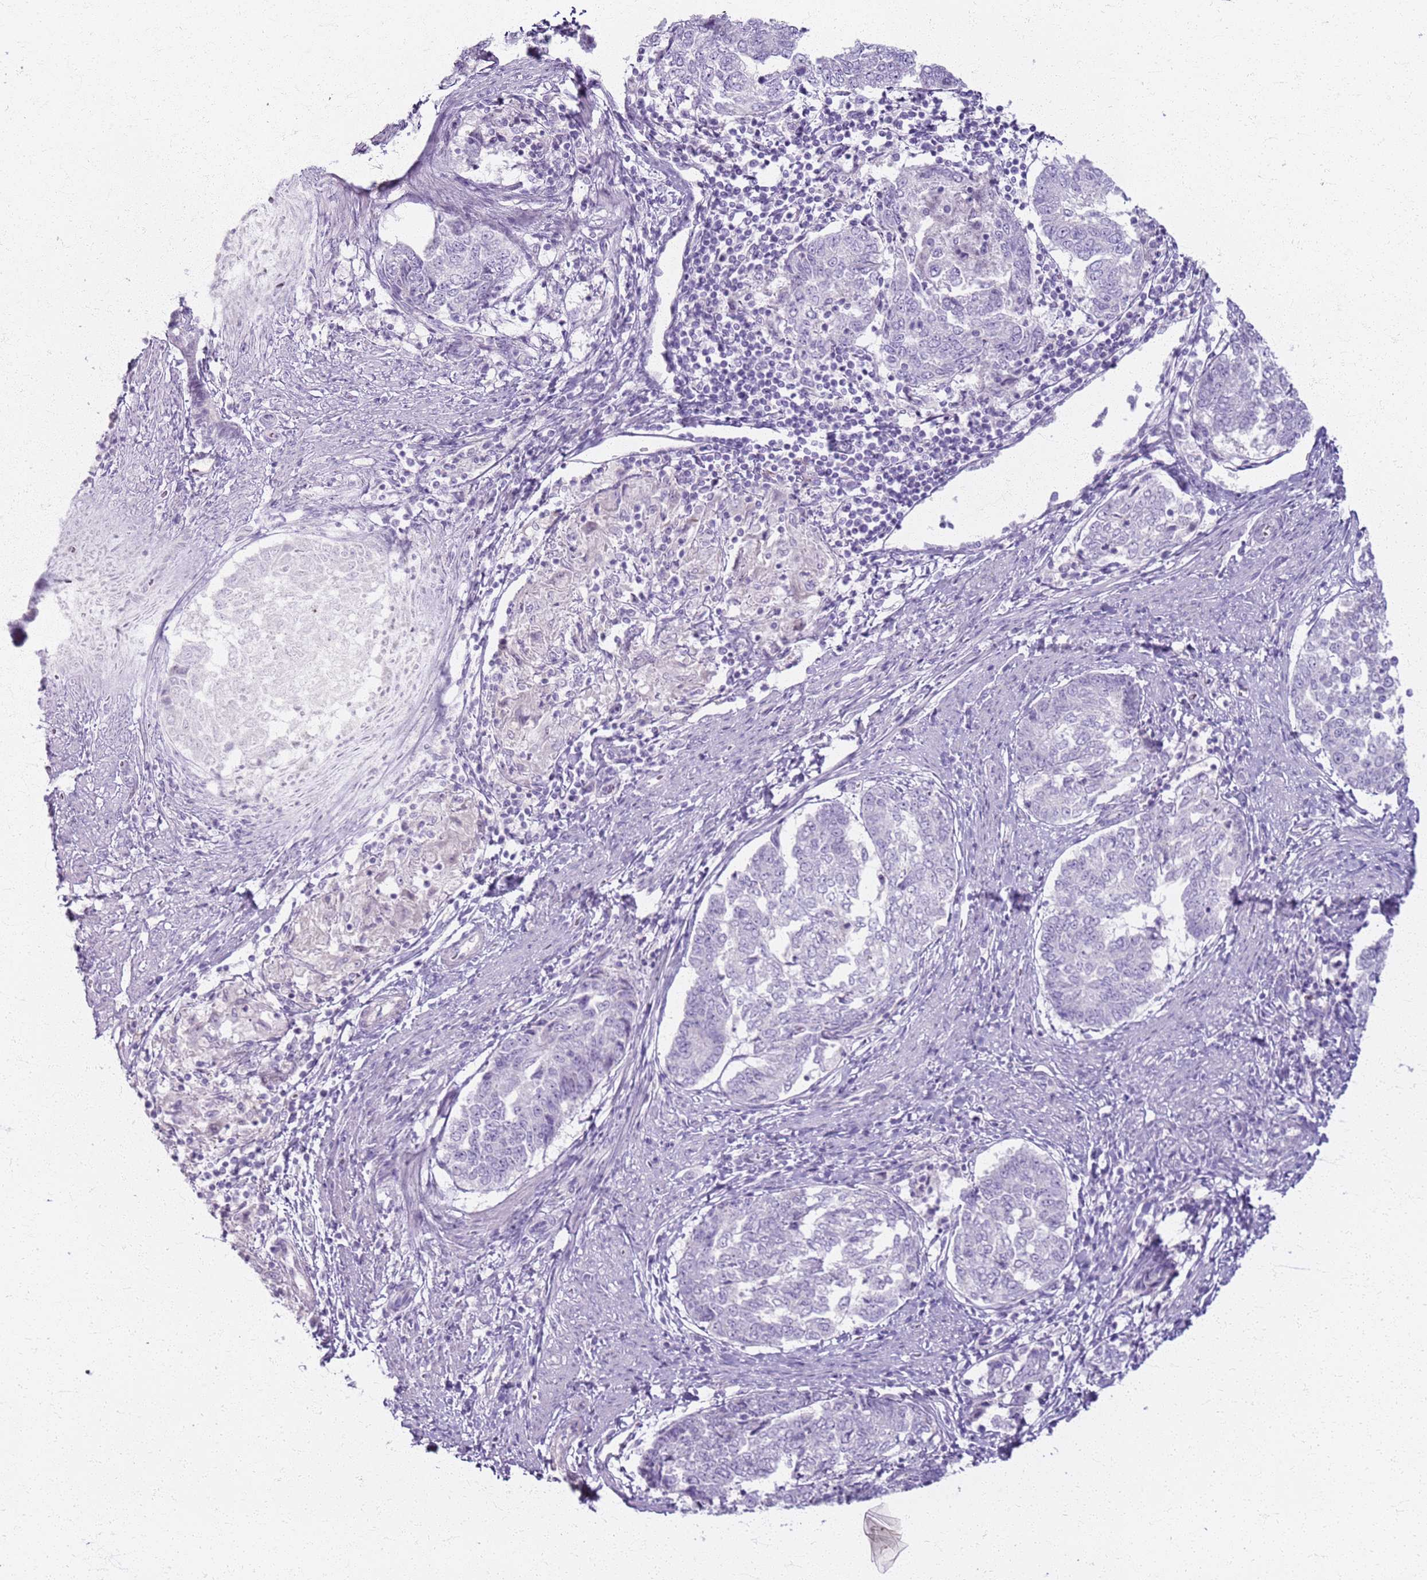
{"staining": {"intensity": "negative", "quantity": "none", "location": "none"}, "tissue": "endometrial cancer", "cell_type": "Tumor cells", "image_type": "cancer", "snomed": [{"axis": "morphology", "description": "Adenocarcinoma, NOS"}, {"axis": "topography", "description": "Endometrium"}], "caption": "Human adenocarcinoma (endometrial) stained for a protein using immunohistochemistry (IHC) displays no staining in tumor cells.", "gene": "CSRP3", "patient": {"sex": "female", "age": 80}}